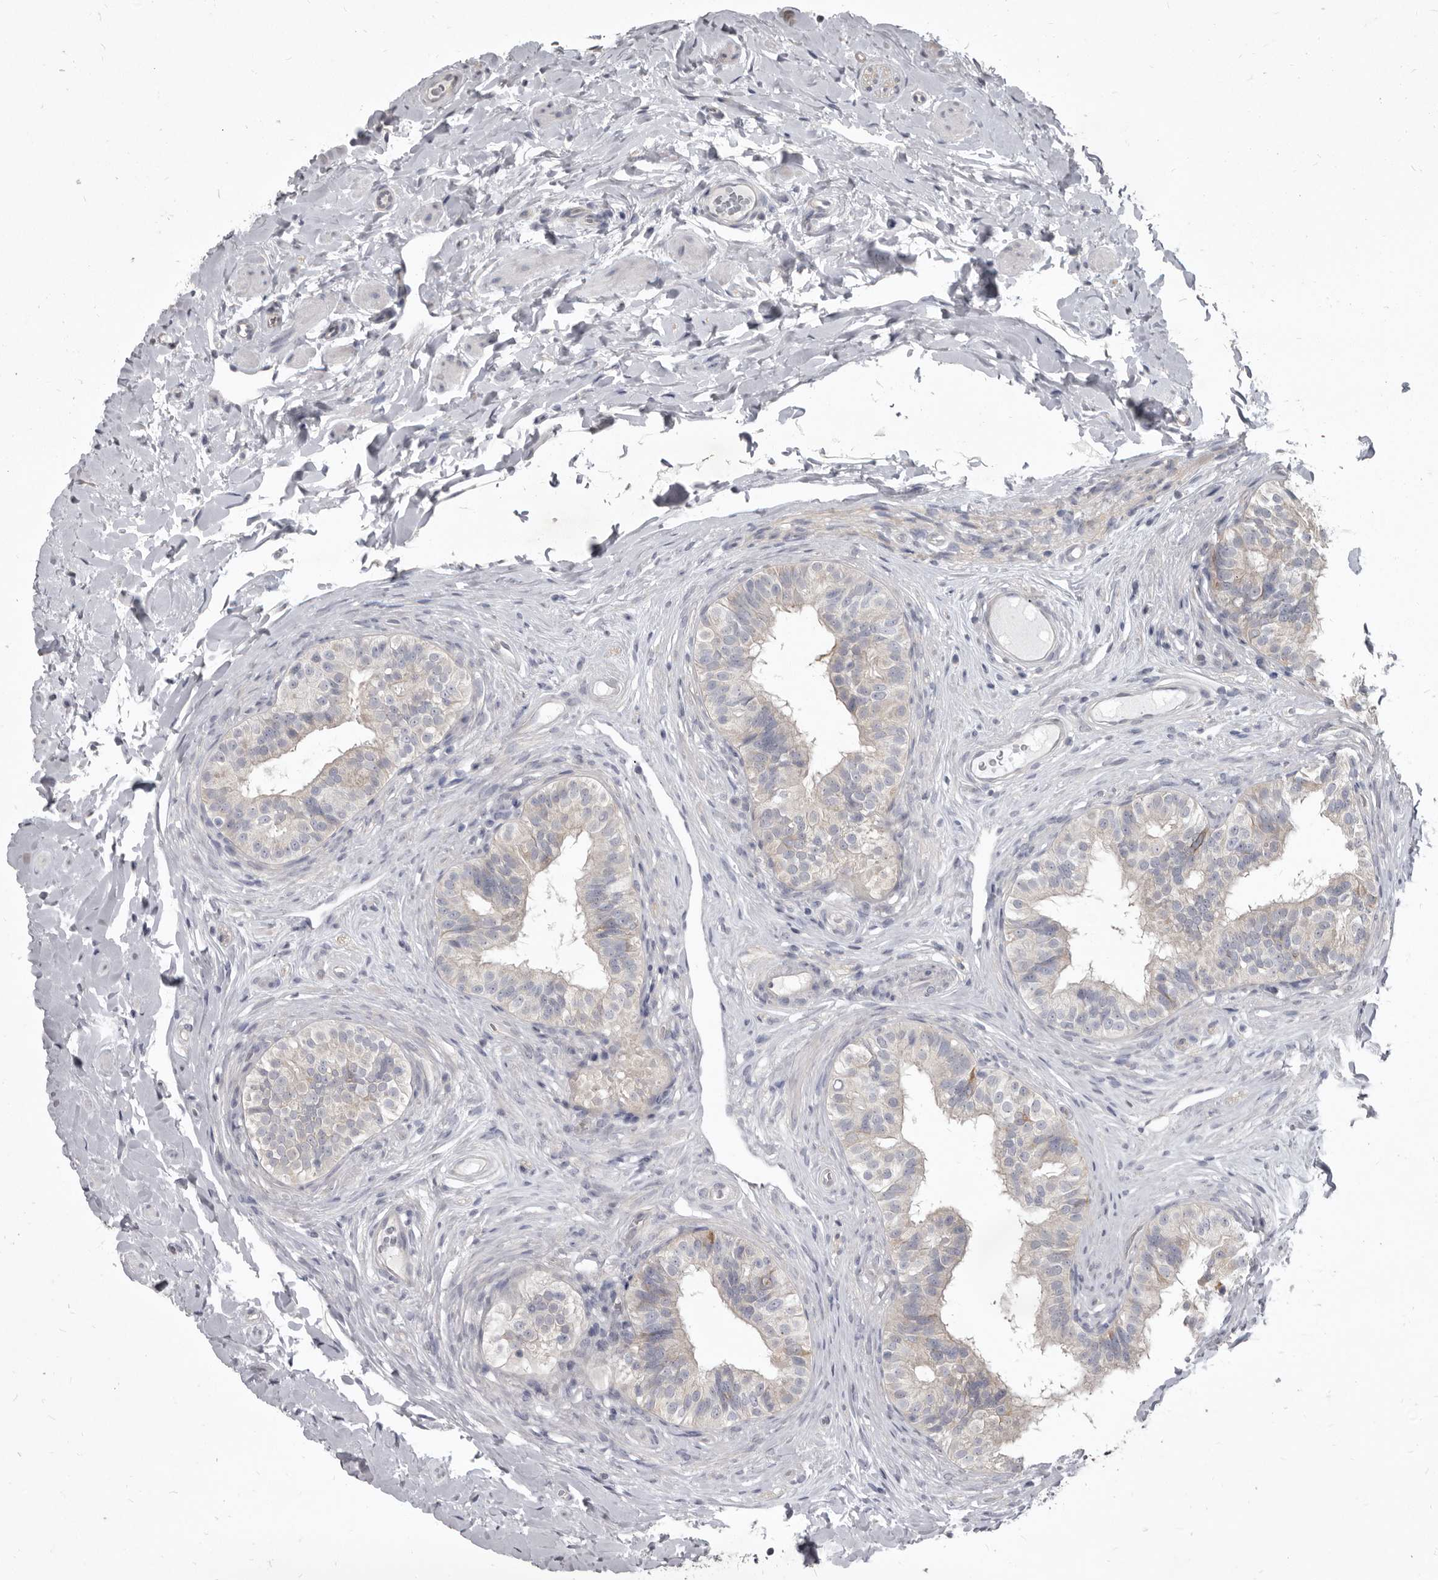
{"staining": {"intensity": "negative", "quantity": "none", "location": "none"}, "tissue": "epididymis", "cell_type": "Glandular cells", "image_type": "normal", "snomed": [{"axis": "morphology", "description": "Normal tissue, NOS"}, {"axis": "topography", "description": "Epididymis"}], "caption": "Immunohistochemistry (IHC) image of normal epididymis: epididymis stained with DAB shows no significant protein staining in glandular cells.", "gene": "GSK3B", "patient": {"sex": "male", "age": 49}}